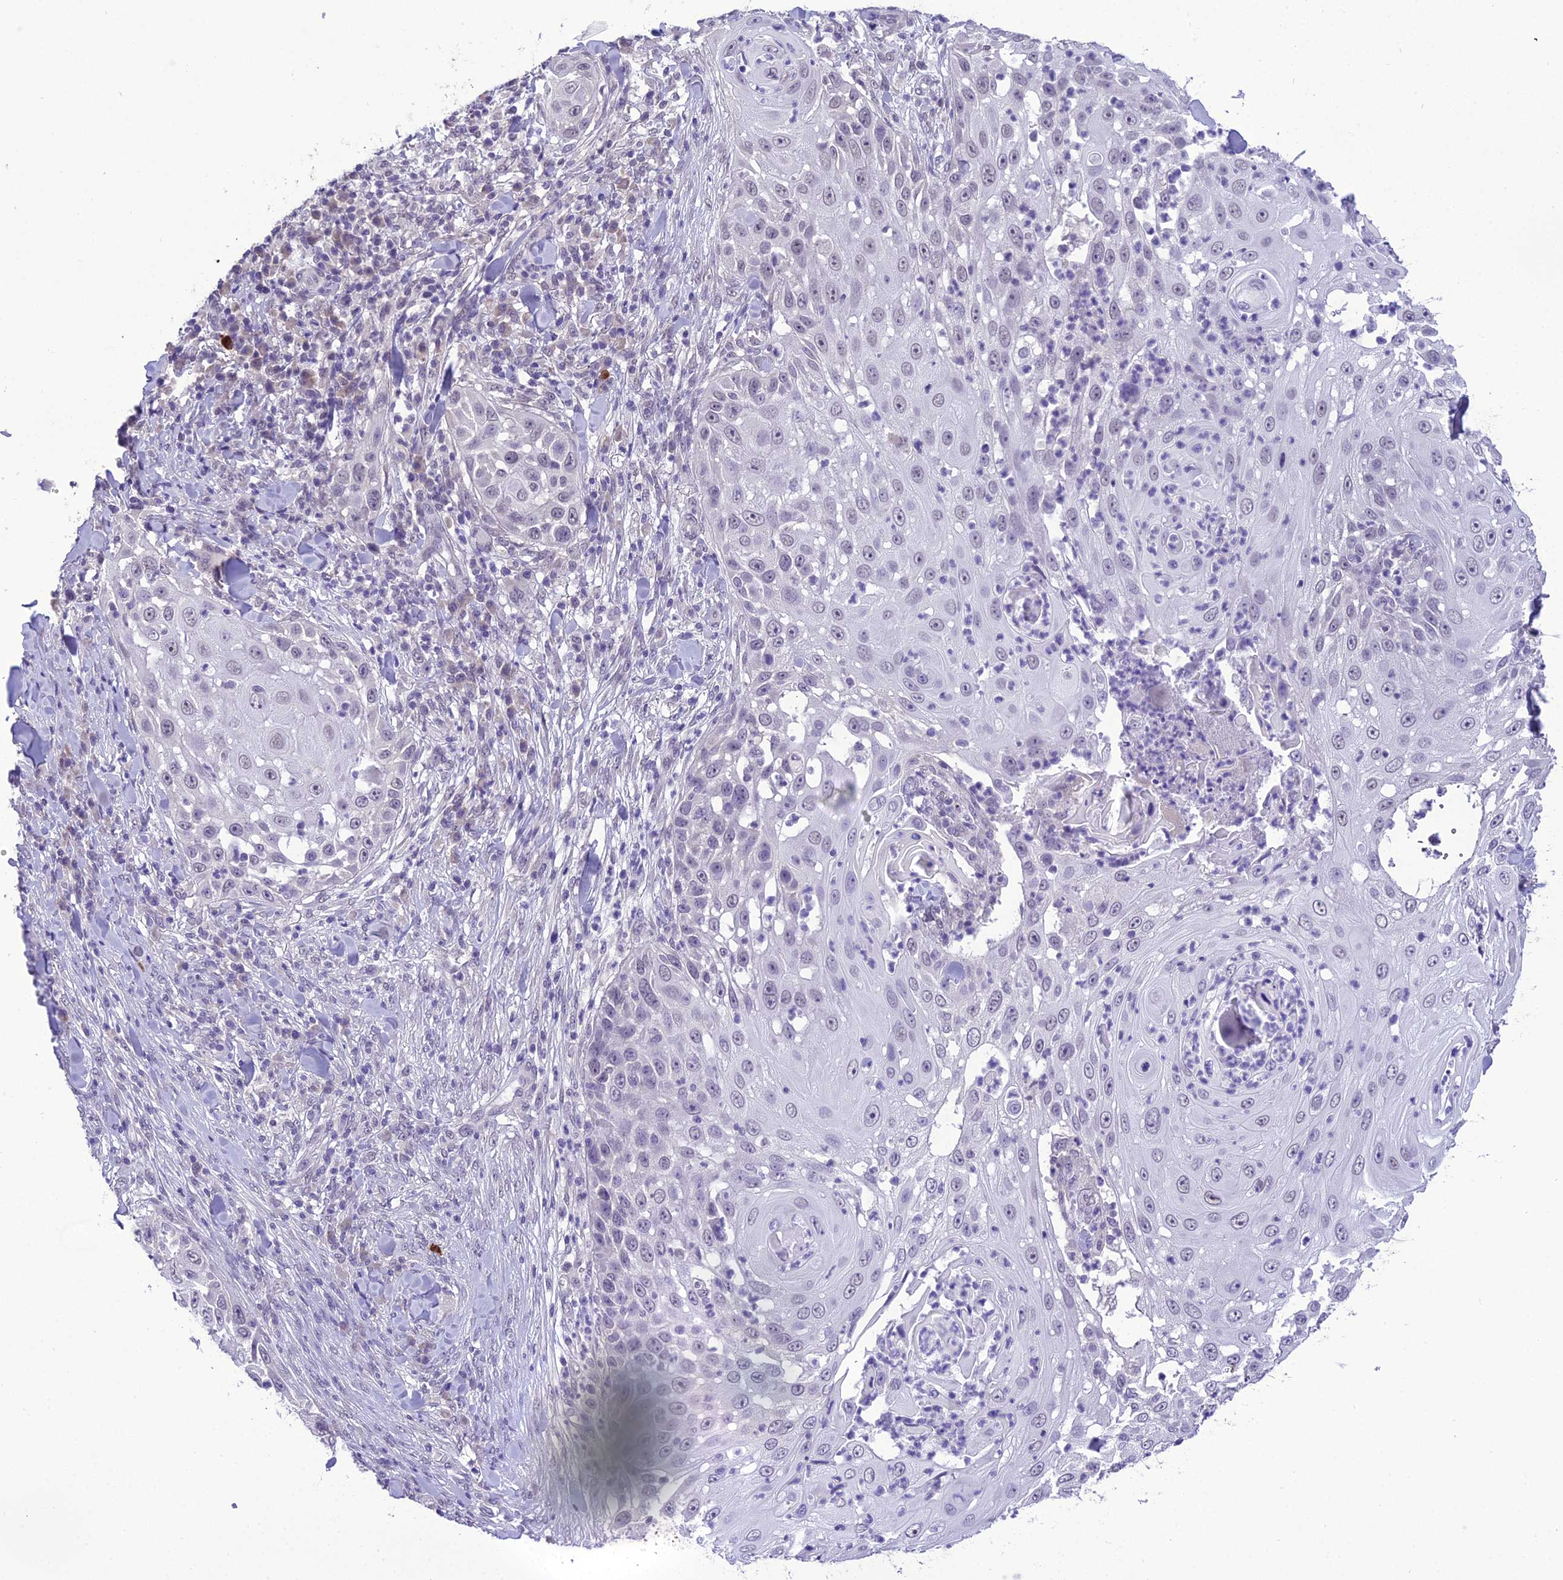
{"staining": {"intensity": "weak", "quantity": "<25%", "location": "nuclear"}, "tissue": "skin cancer", "cell_type": "Tumor cells", "image_type": "cancer", "snomed": [{"axis": "morphology", "description": "Squamous cell carcinoma, NOS"}, {"axis": "topography", "description": "Skin"}], "caption": "Squamous cell carcinoma (skin) was stained to show a protein in brown. There is no significant positivity in tumor cells.", "gene": "SH3RF3", "patient": {"sex": "female", "age": 44}}